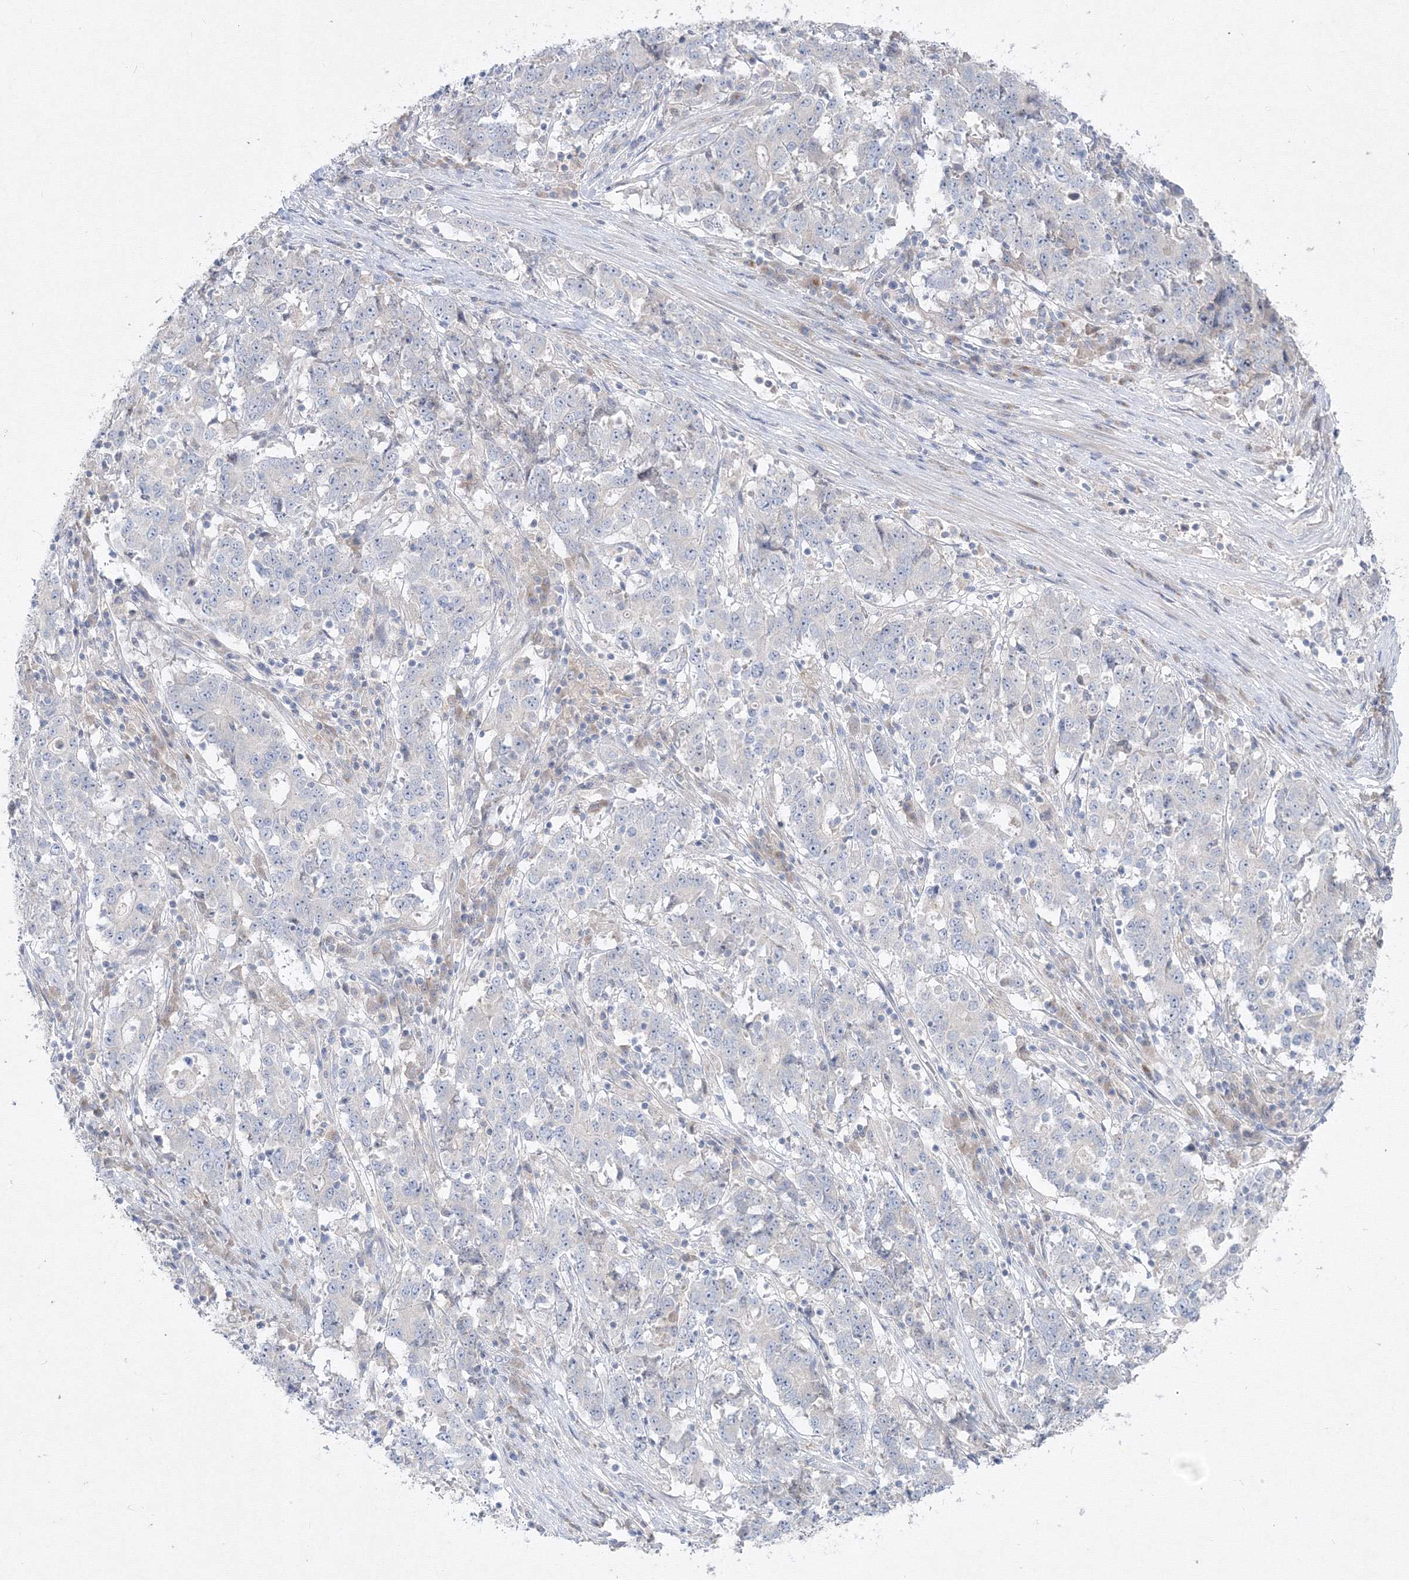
{"staining": {"intensity": "negative", "quantity": "none", "location": "none"}, "tissue": "stomach cancer", "cell_type": "Tumor cells", "image_type": "cancer", "snomed": [{"axis": "morphology", "description": "Adenocarcinoma, NOS"}, {"axis": "topography", "description": "Stomach"}], "caption": "This is an IHC micrograph of stomach cancer. There is no expression in tumor cells.", "gene": "FBXL8", "patient": {"sex": "male", "age": 59}}